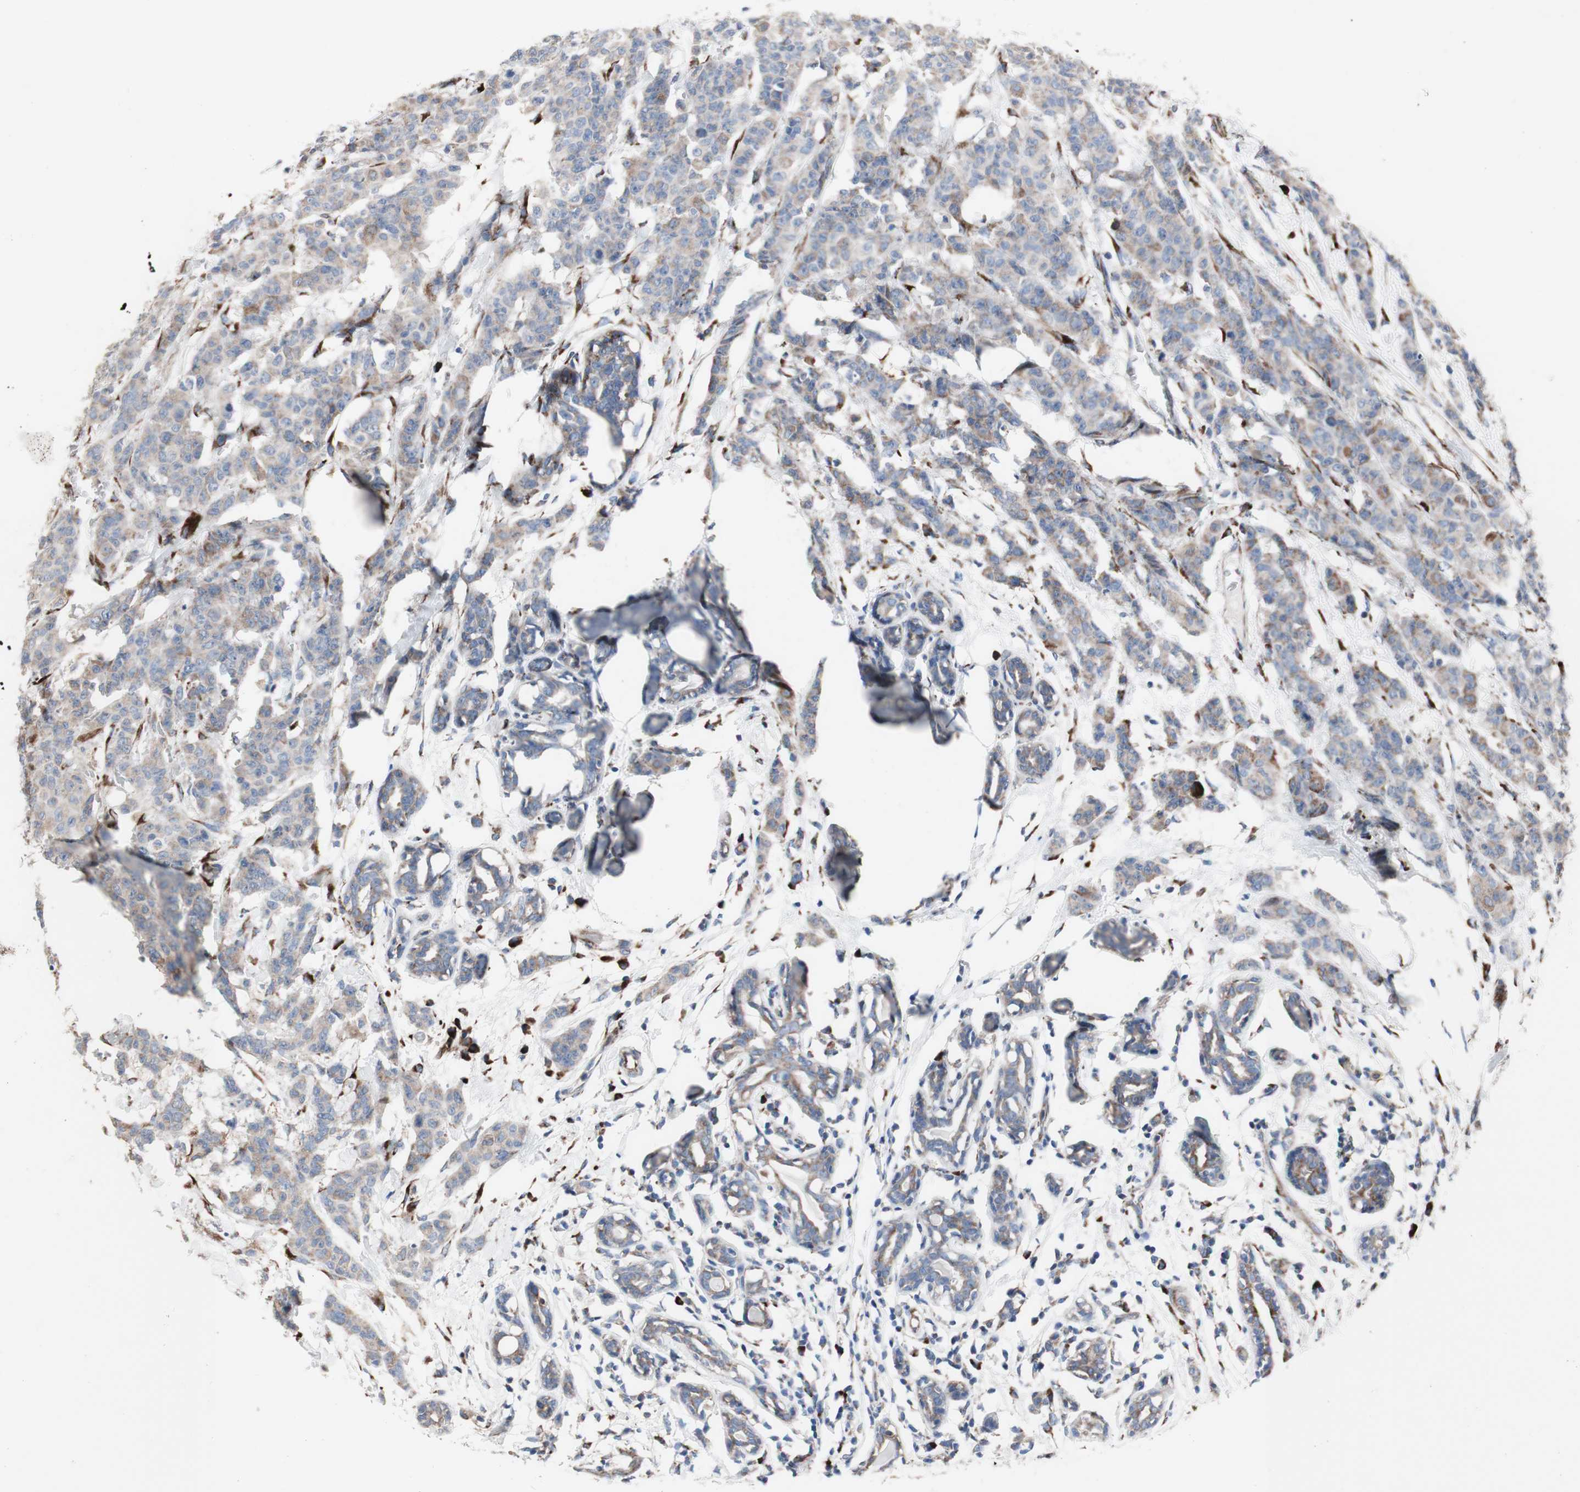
{"staining": {"intensity": "weak", "quantity": "25%-75%", "location": "cytoplasmic/membranous"}, "tissue": "breast cancer", "cell_type": "Tumor cells", "image_type": "cancer", "snomed": [{"axis": "morphology", "description": "Normal tissue, NOS"}, {"axis": "morphology", "description": "Duct carcinoma"}, {"axis": "topography", "description": "Breast"}], "caption": "The histopathology image shows immunohistochemical staining of breast invasive ductal carcinoma. There is weak cytoplasmic/membranous staining is appreciated in approximately 25%-75% of tumor cells.", "gene": "AGPAT5", "patient": {"sex": "female", "age": 40}}